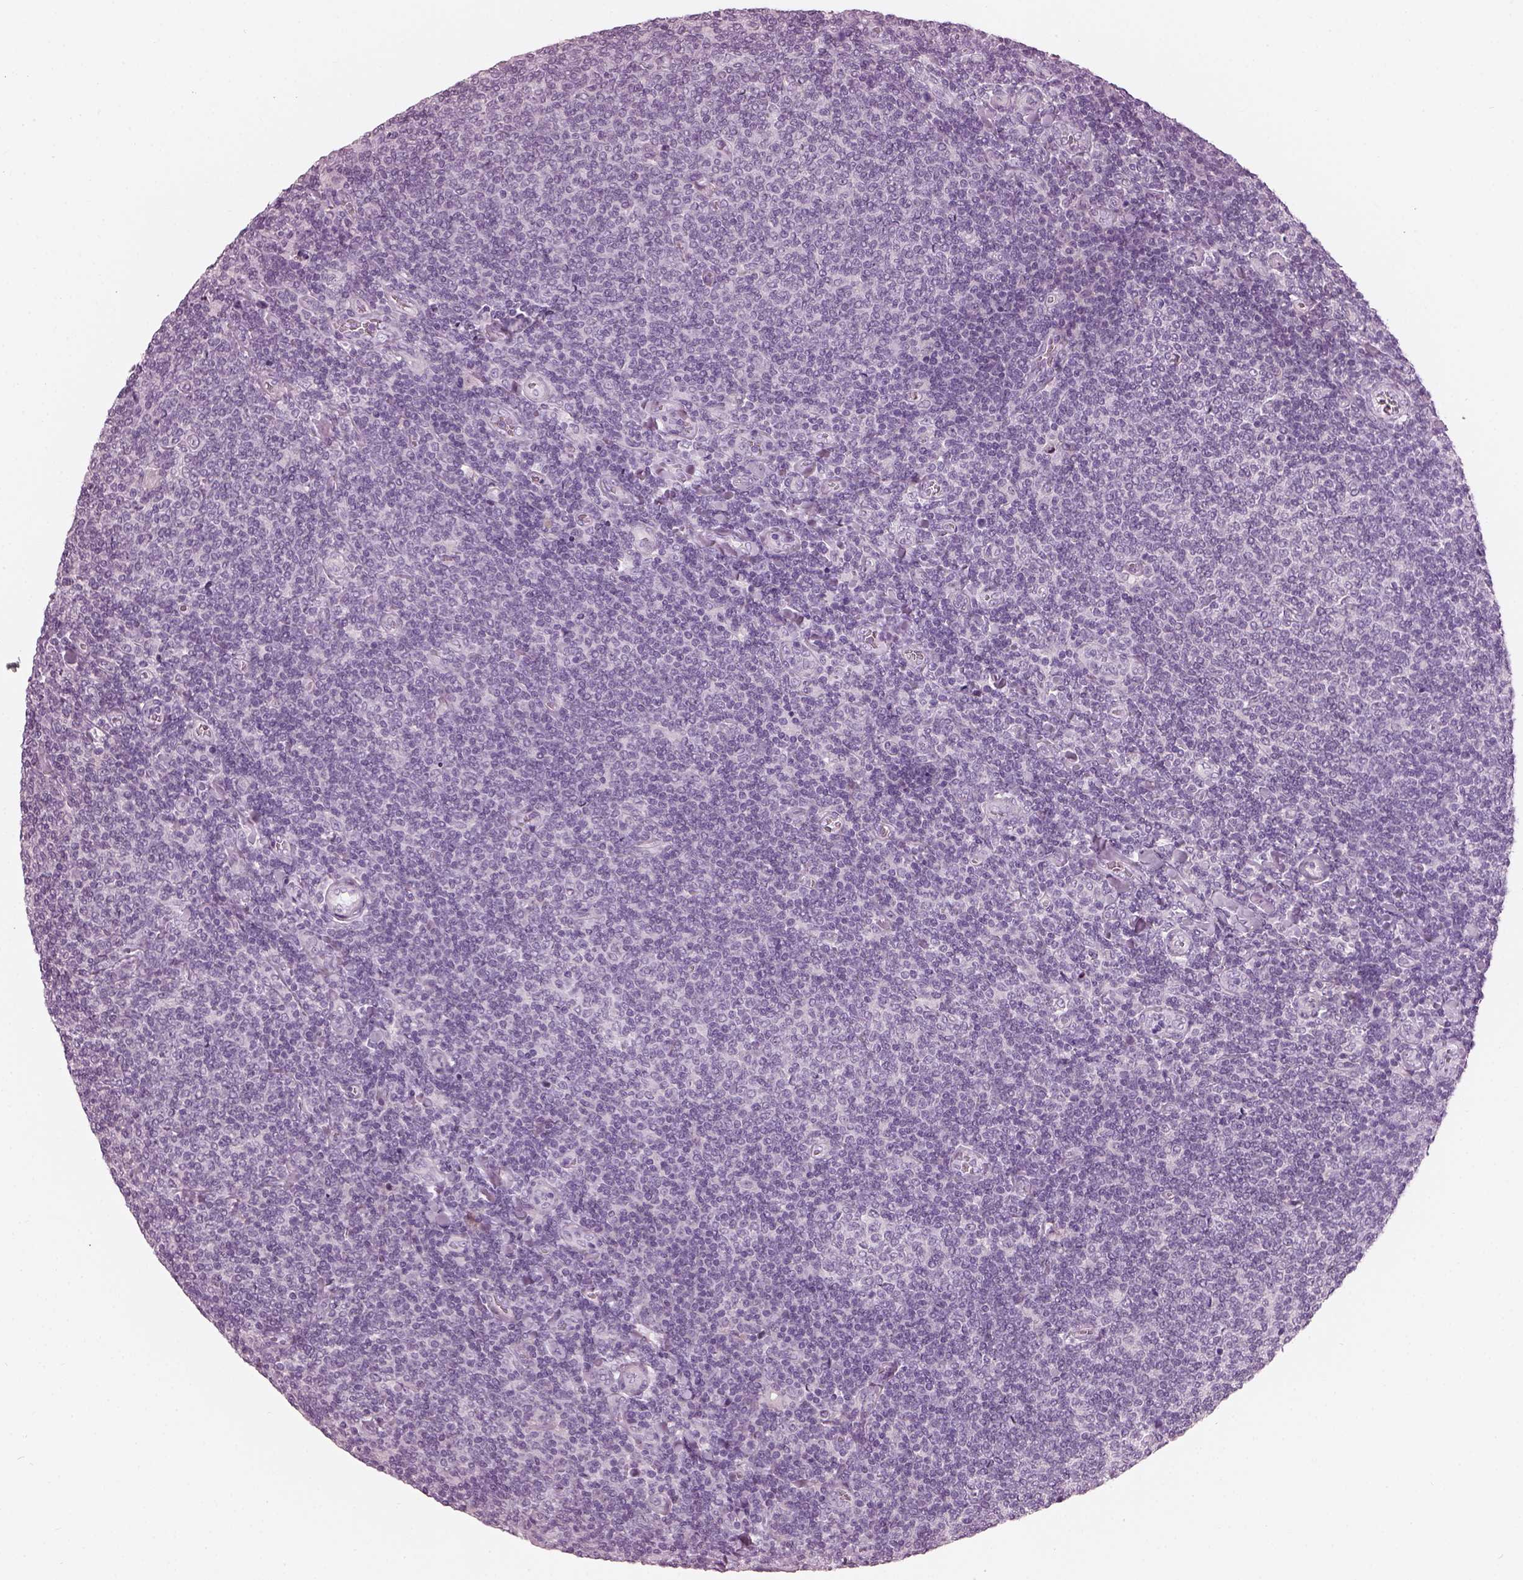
{"staining": {"intensity": "negative", "quantity": "none", "location": "none"}, "tissue": "lymphoma", "cell_type": "Tumor cells", "image_type": "cancer", "snomed": [{"axis": "morphology", "description": "Malignant lymphoma, non-Hodgkin's type, Low grade"}, {"axis": "topography", "description": "Lymph node"}], "caption": "Low-grade malignant lymphoma, non-Hodgkin's type was stained to show a protein in brown. There is no significant positivity in tumor cells.", "gene": "HYDIN", "patient": {"sex": "male", "age": 52}}